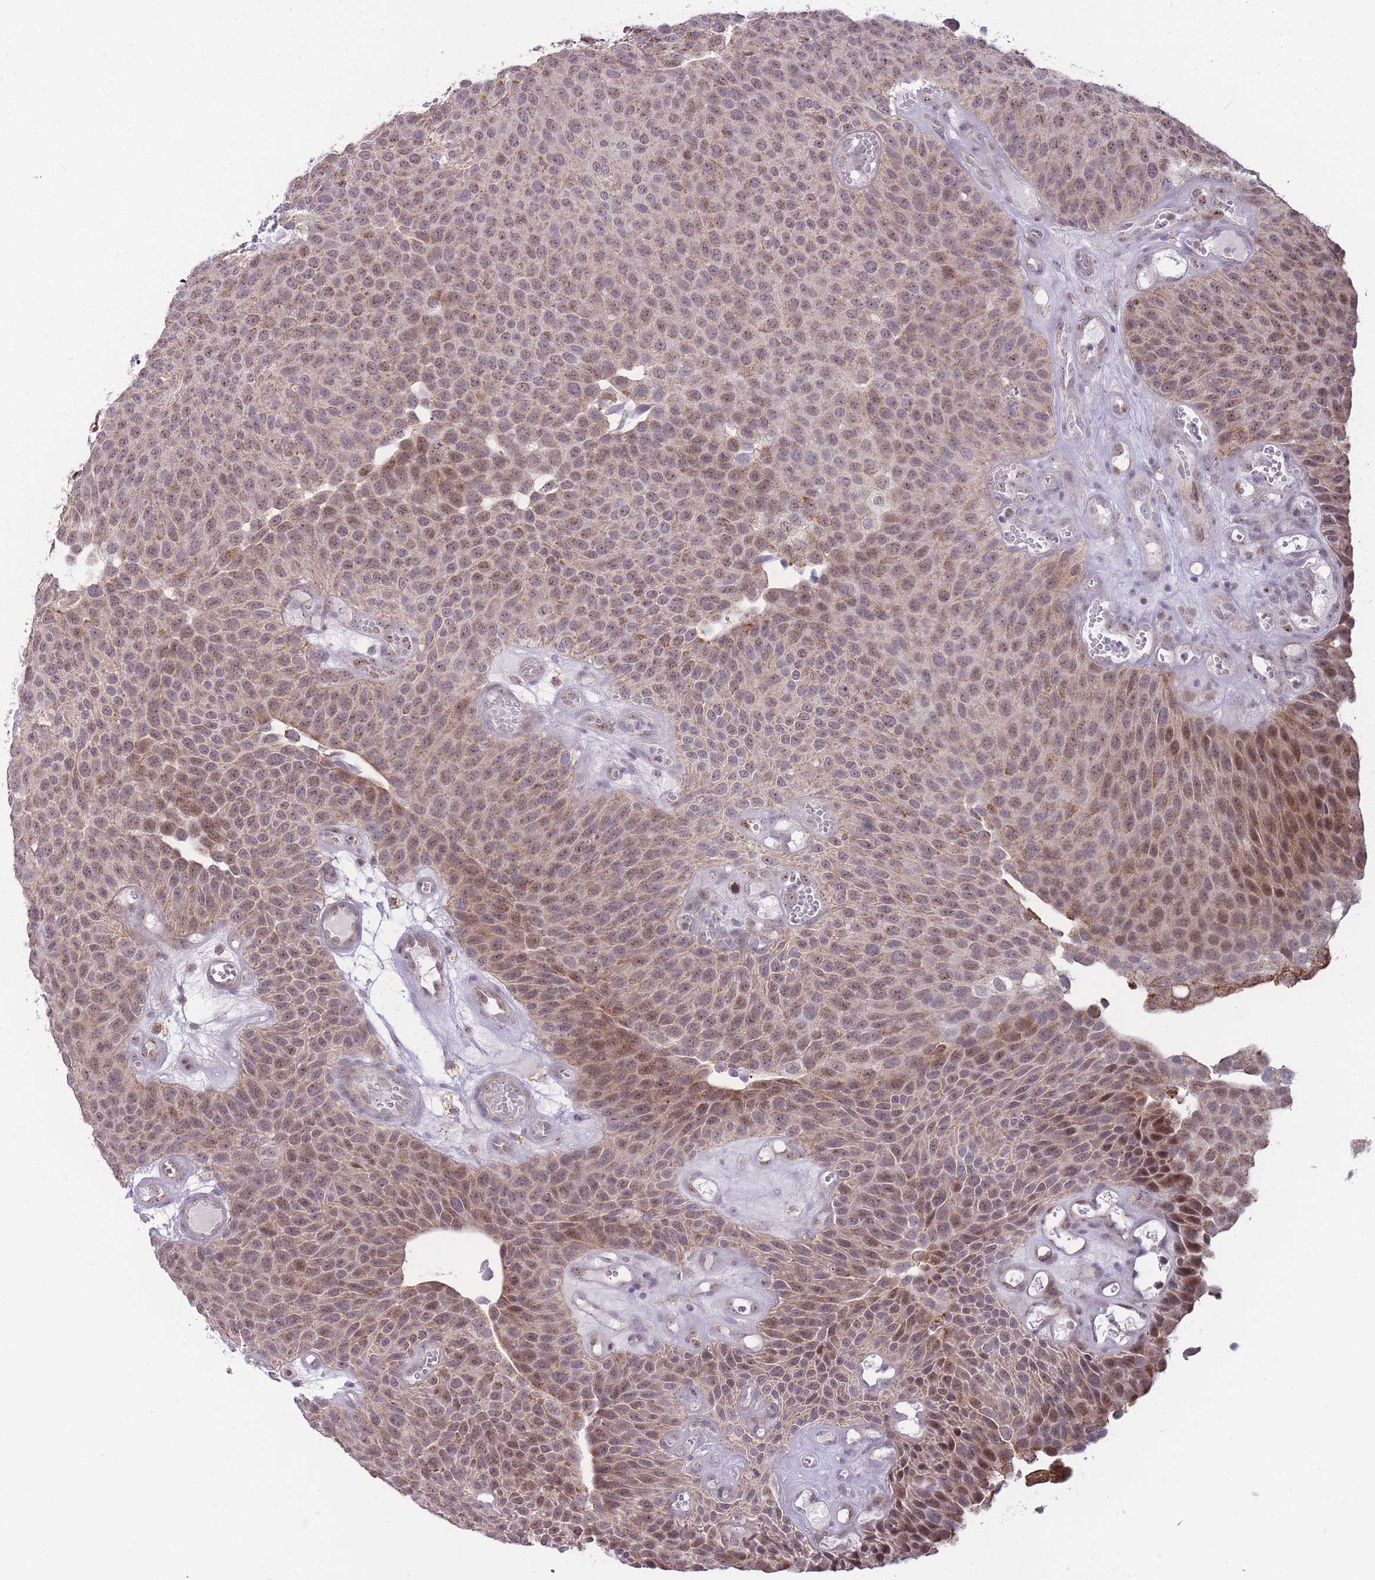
{"staining": {"intensity": "moderate", "quantity": ">75%", "location": "cytoplasmic/membranous,nuclear"}, "tissue": "urothelial cancer", "cell_type": "Tumor cells", "image_type": "cancer", "snomed": [{"axis": "morphology", "description": "Urothelial carcinoma, Low grade"}, {"axis": "topography", "description": "Urinary bladder"}], "caption": "Protein expression analysis of urothelial cancer demonstrates moderate cytoplasmic/membranous and nuclear staining in about >75% of tumor cells.", "gene": "MCIDAS", "patient": {"sex": "male", "age": 89}}